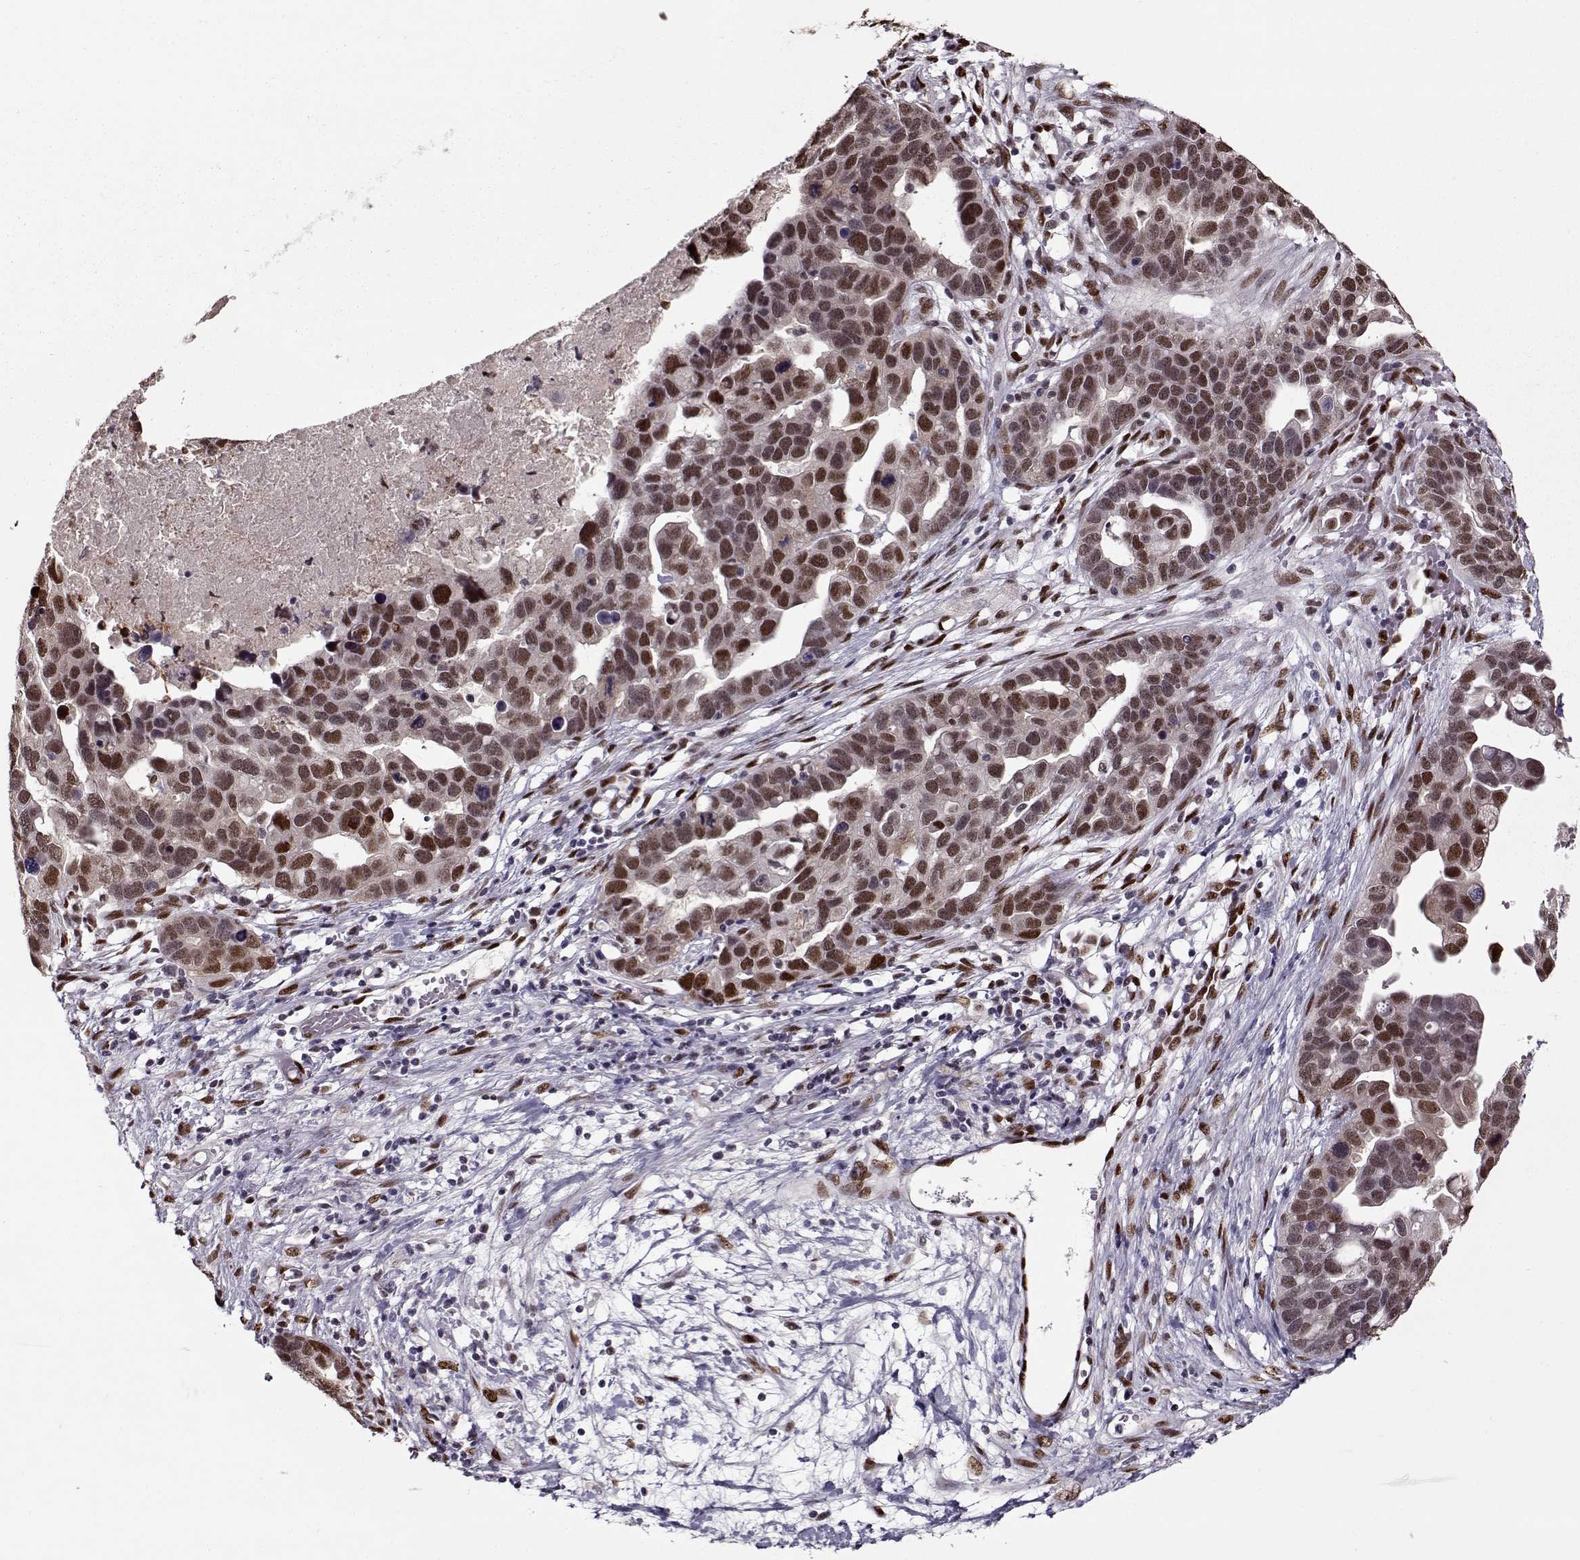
{"staining": {"intensity": "moderate", "quantity": ">75%", "location": "nuclear"}, "tissue": "ovarian cancer", "cell_type": "Tumor cells", "image_type": "cancer", "snomed": [{"axis": "morphology", "description": "Cystadenocarcinoma, serous, NOS"}, {"axis": "topography", "description": "Ovary"}], "caption": "This histopathology image shows IHC staining of human ovarian serous cystadenocarcinoma, with medium moderate nuclear positivity in approximately >75% of tumor cells.", "gene": "PRMT8", "patient": {"sex": "female", "age": 54}}